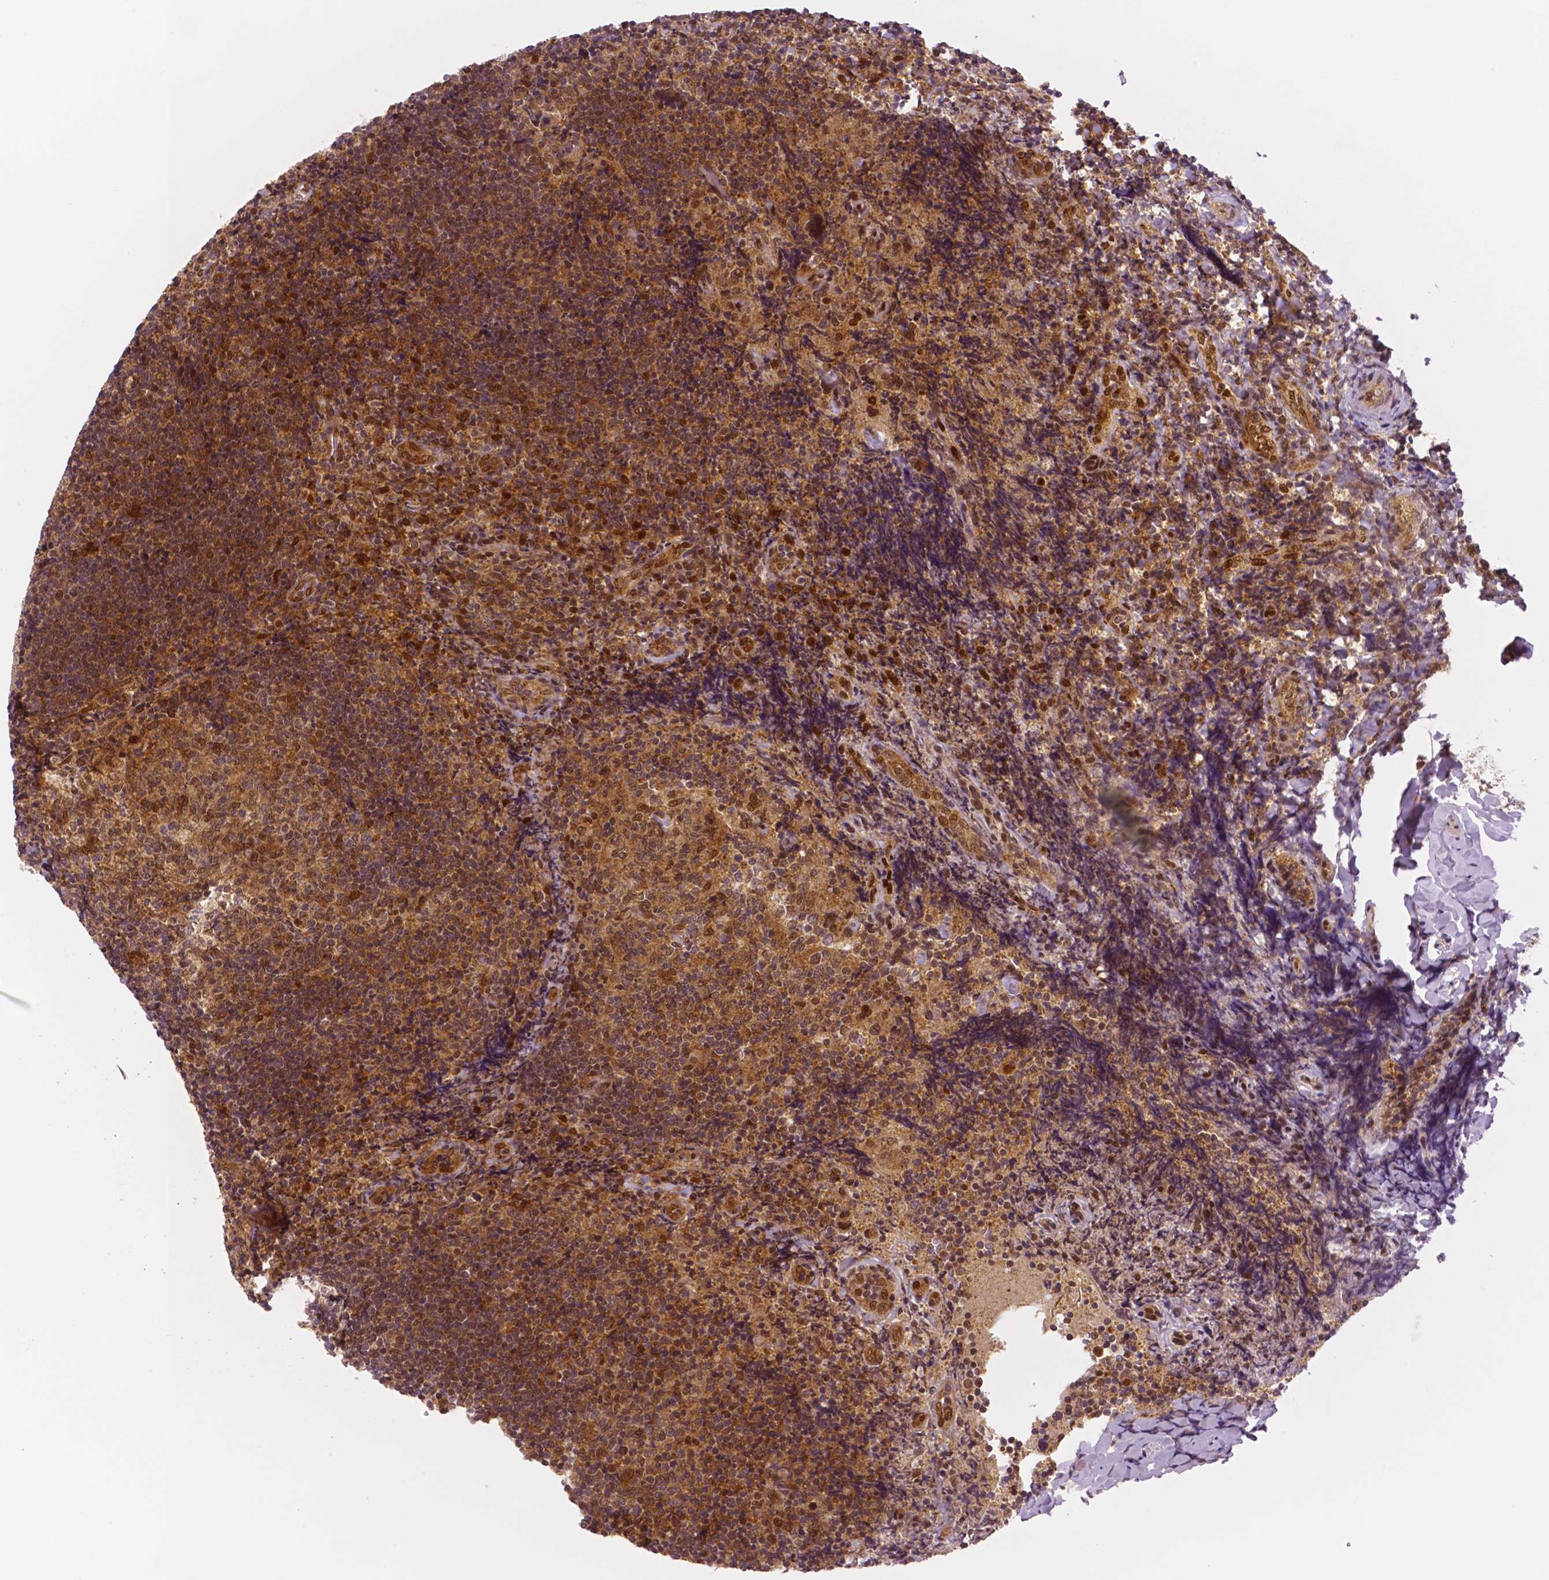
{"staining": {"intensity": "moderate", "quantity": ">75%", "location": "cytoplasmic/membranous,nuclear"}, "tissue": "tonsil", "cell_type": "Germinal center cells", "image_type": "normal", "snomed": [{"axis": "morphology", "description": "Normal tissue, NOS"}, {"axis": "topography", "description": "Tonsil"}], "caption": "Immunohistochemical staining of unremarkable tonsil reveals moderate cytoplasmic/membranous,nuclear protein expression in approximately >75% of germinal center cells.", "gene": "STAT3", "patient": {"sex": "female", "age": 10}}